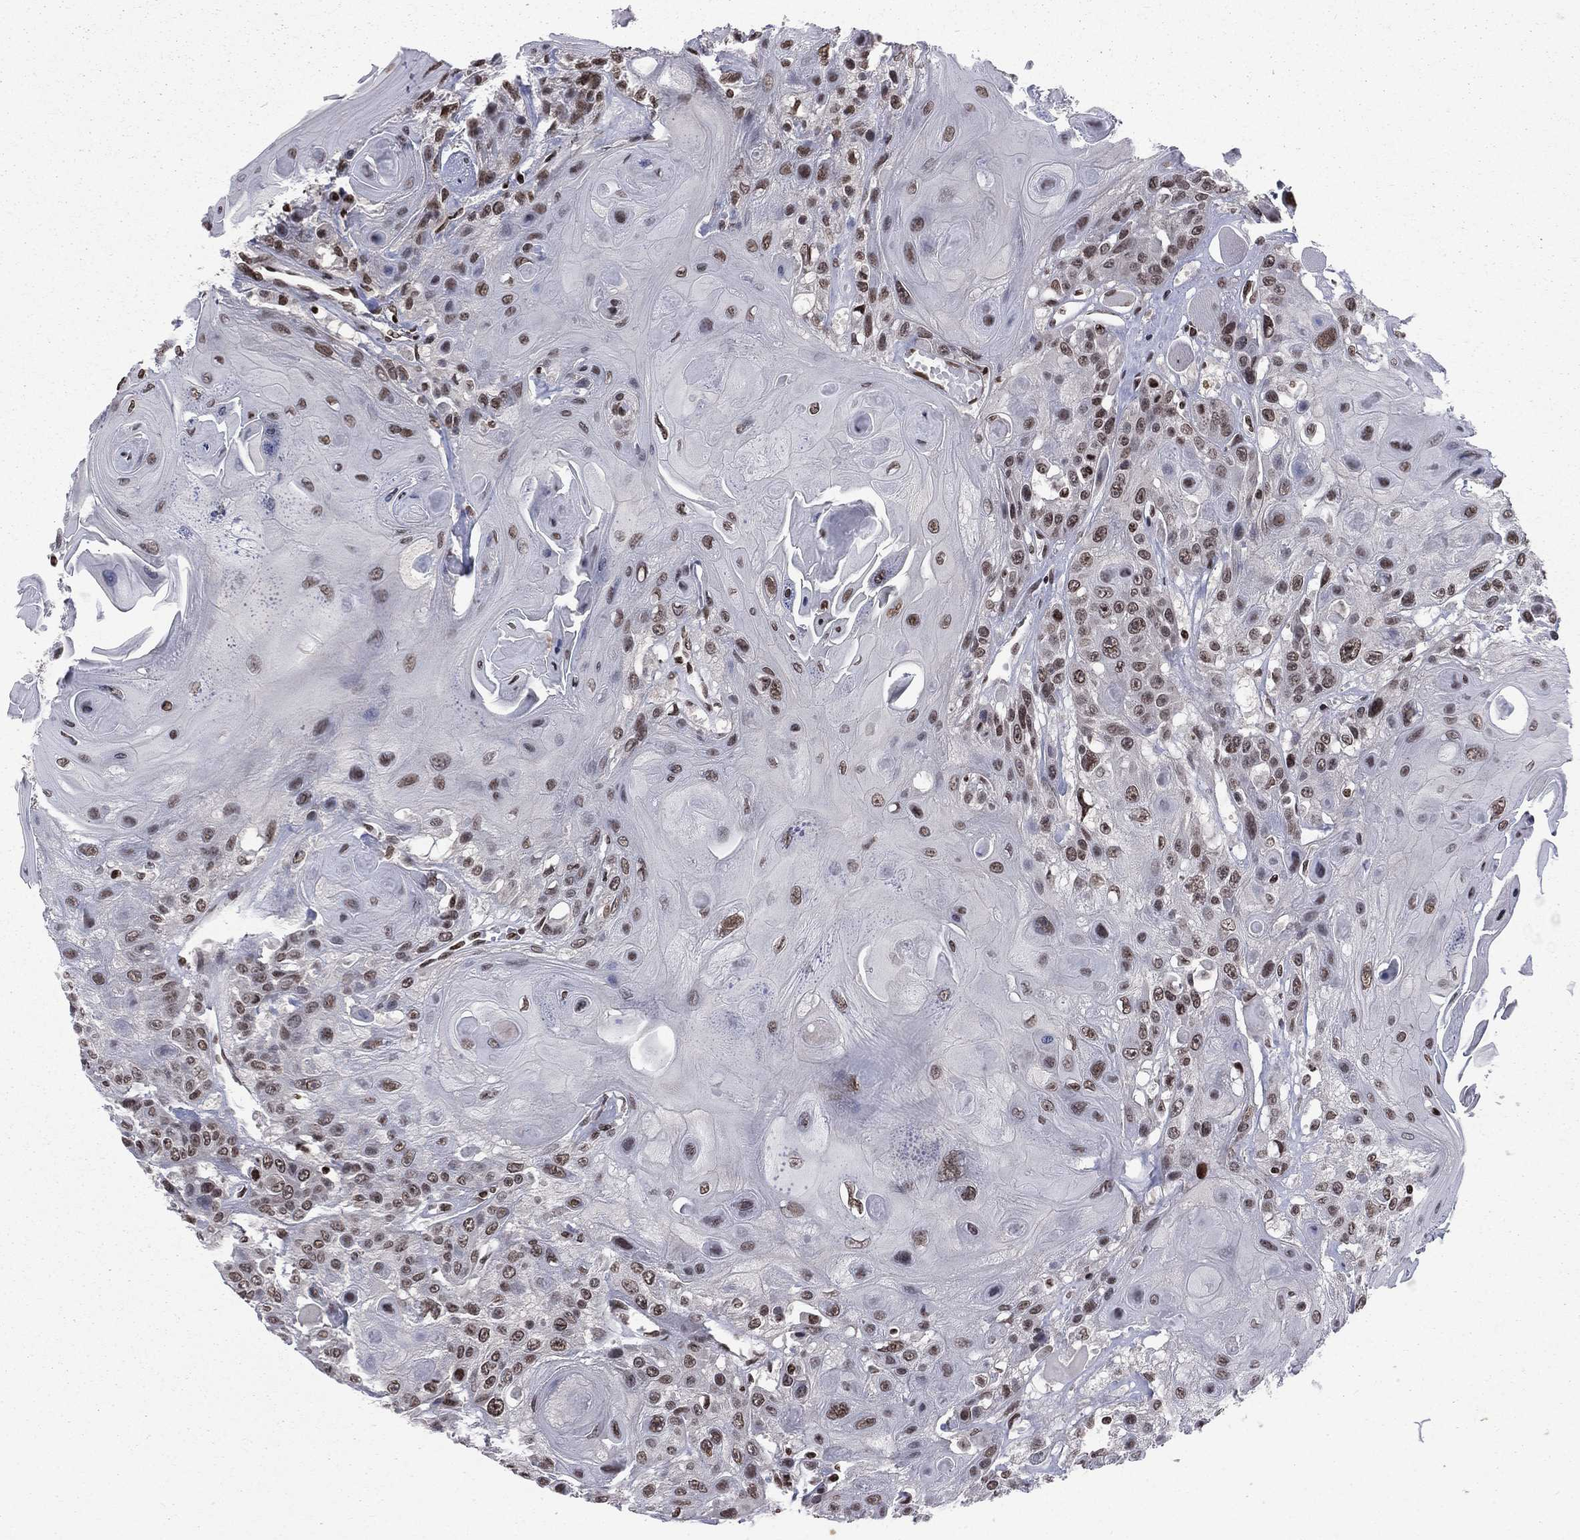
{"staining": {"intensity": "moderate", "quantity": ">75%", "location": "nuclear"}, "tissue": "head and neck cancer", "cell_type": "Tumor cells", "image_type": "cancer", "snomed": [{"axis": "morphology", "description": "Squamous cell carcinoma, NOS"}, {"axis": "topography", "description": "Head-Neck"}], "caption": "Head and neck cancer stained for a protein demonstrates moderate nuclear positivity in tumor cells.", "gene": "RFX7", "patient": {"sex": "female", "age": 59}}